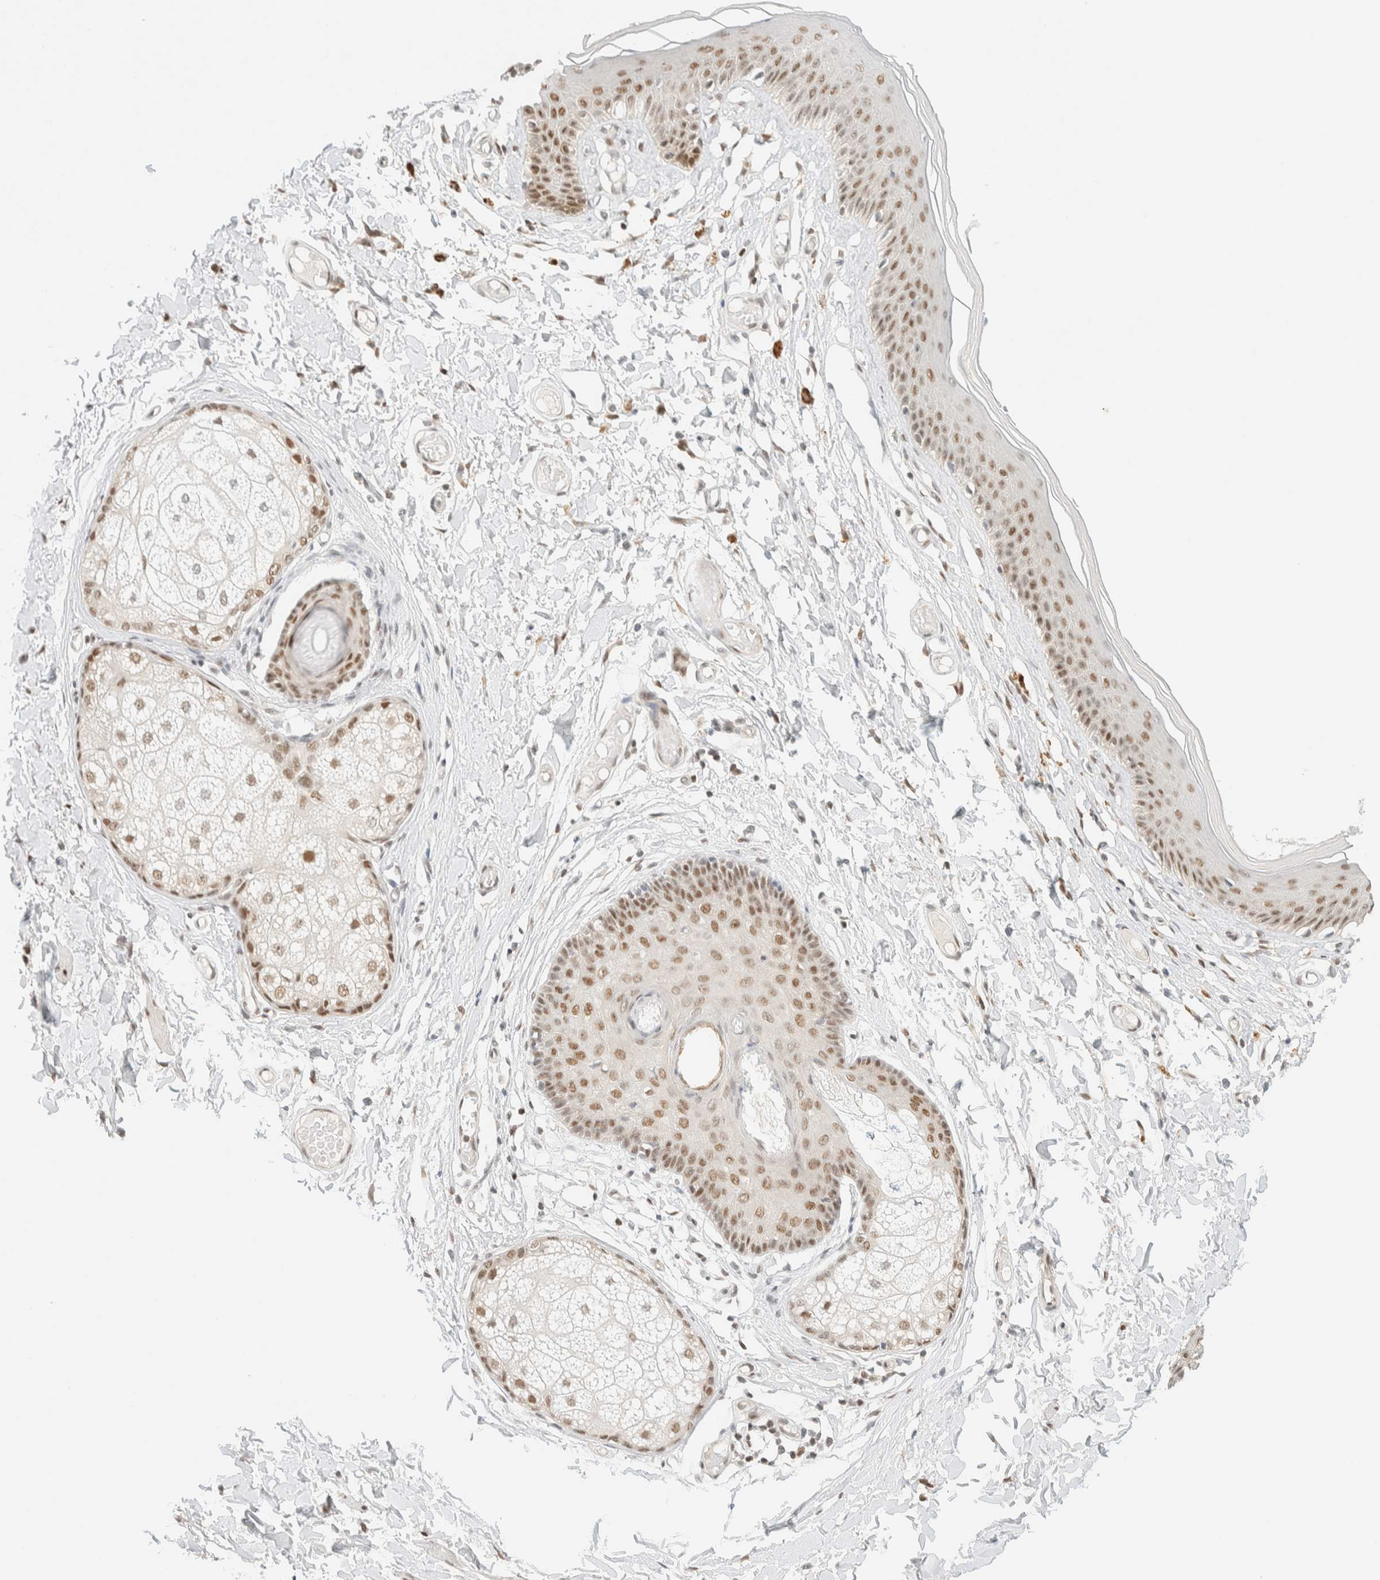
{"staining": {"intensity": "strong", "quantity": "25%-75%", "location": "nuclear"}, "tissue": "skin", "cell_type": "Epidermal cells", "image_type": "normal", "snomed": [{"axis": "morphology", "description": "Normal tissue, NOS"}, {"axis": "topography", "description": "Vulva"}], "caption": "Skin stained for a protein (brown) demonstrates strong nuclear positive staining in approximately 25%-75% of epidermal cells.", "gene": "PYGO2", "patient": {"sex": "female", "age": 73}}